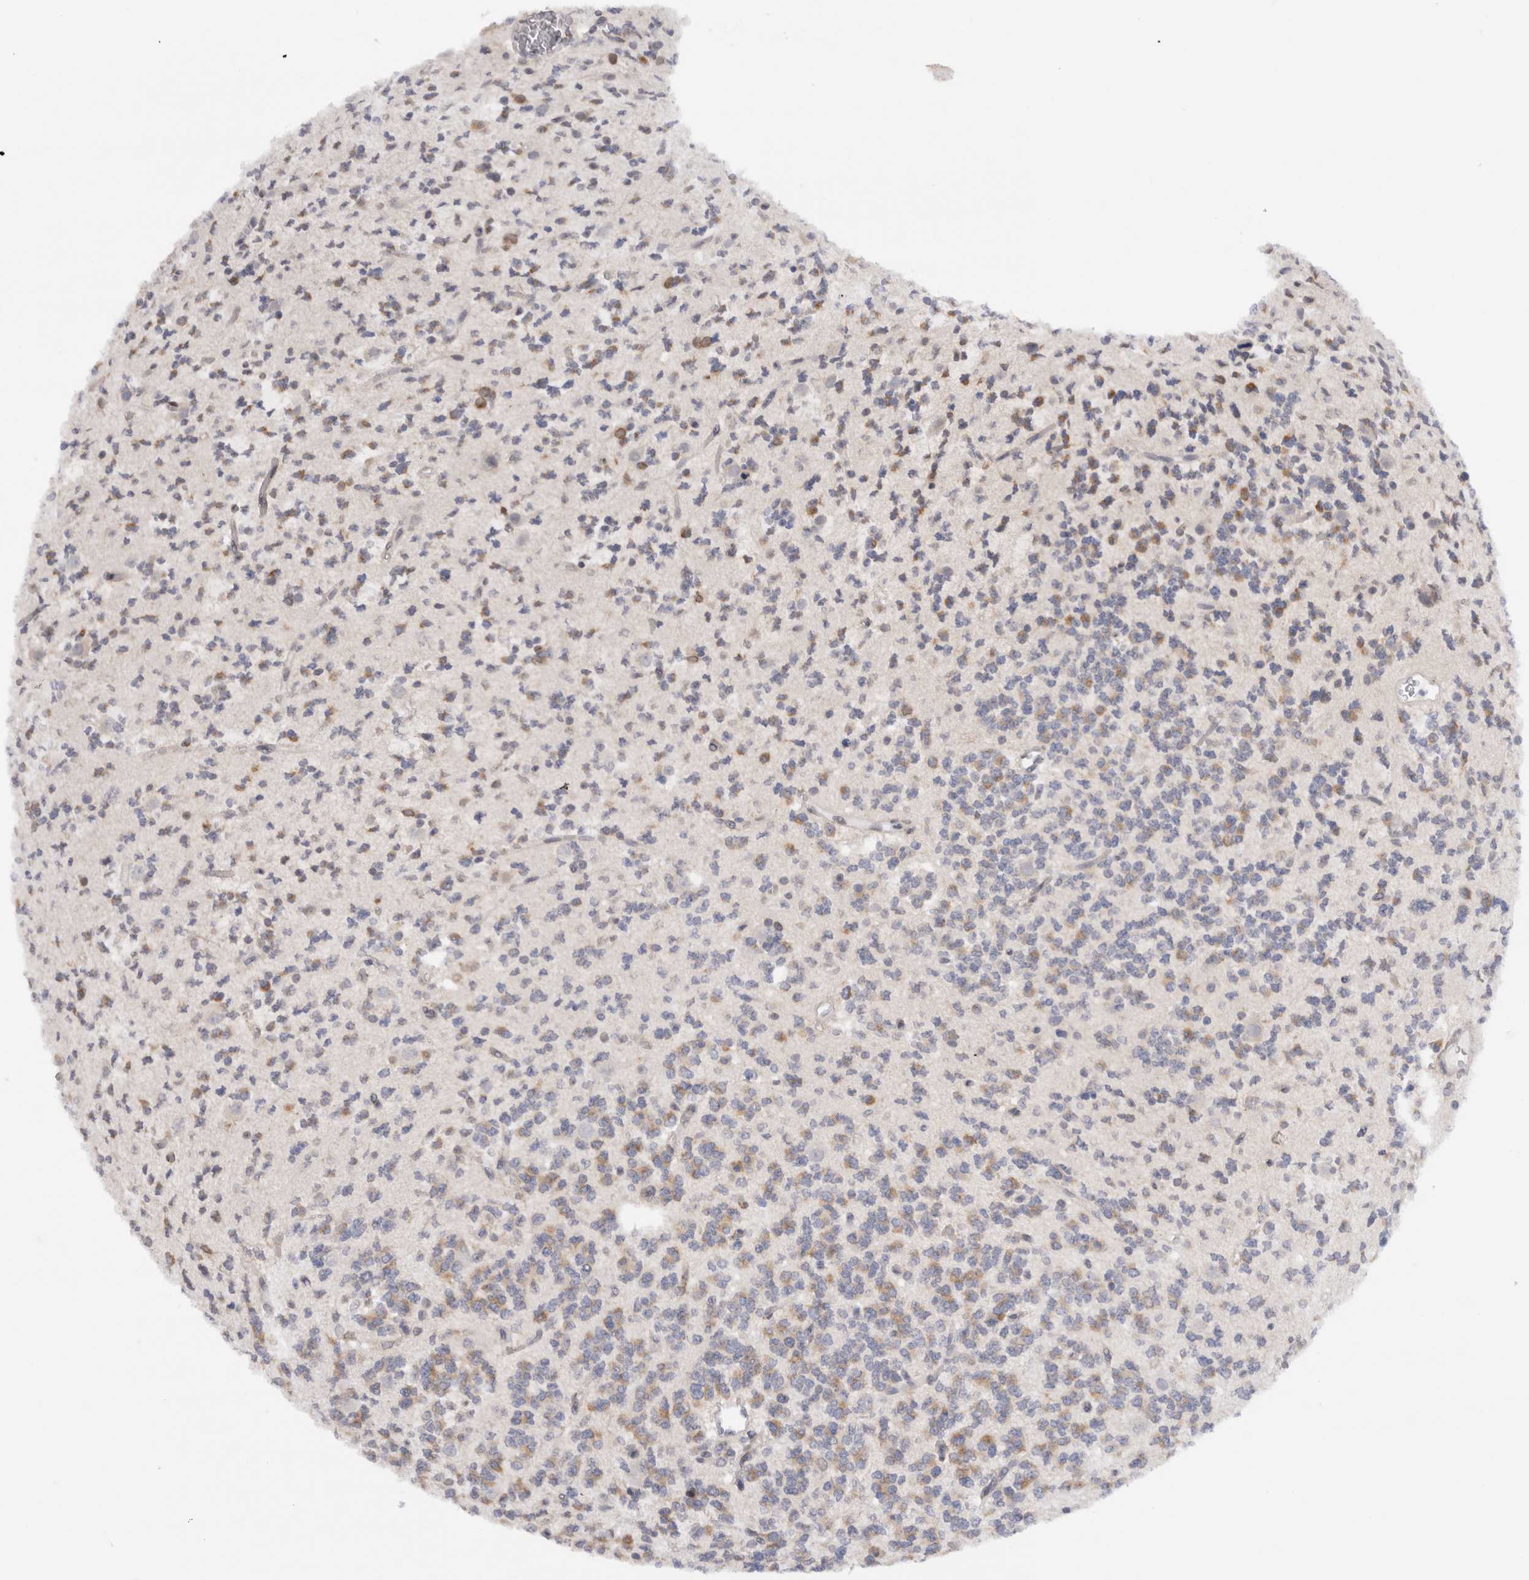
{"staining": {"intensity": "moderate", "quantity": "25%-75%", "location": "cytoplasmic/membranous"}, "tissue": "glioma", "cell_type": "Tumor cells", "image_type": "cancer", "snomed": [{"axis": "morphology", "description": "Glioma, malignant, Low grade"}, {"axis": "topography", "description": "Brain"}], "caption": "This micrograph demonstrates IHC staining of human low-grade glioma (malignant), with medium moderate cytoplasmic/membranous expression in about 25%-75% of tumor cells.", "gene": "VCPIP1", "patient": {"sex": "male", "age": 38}}